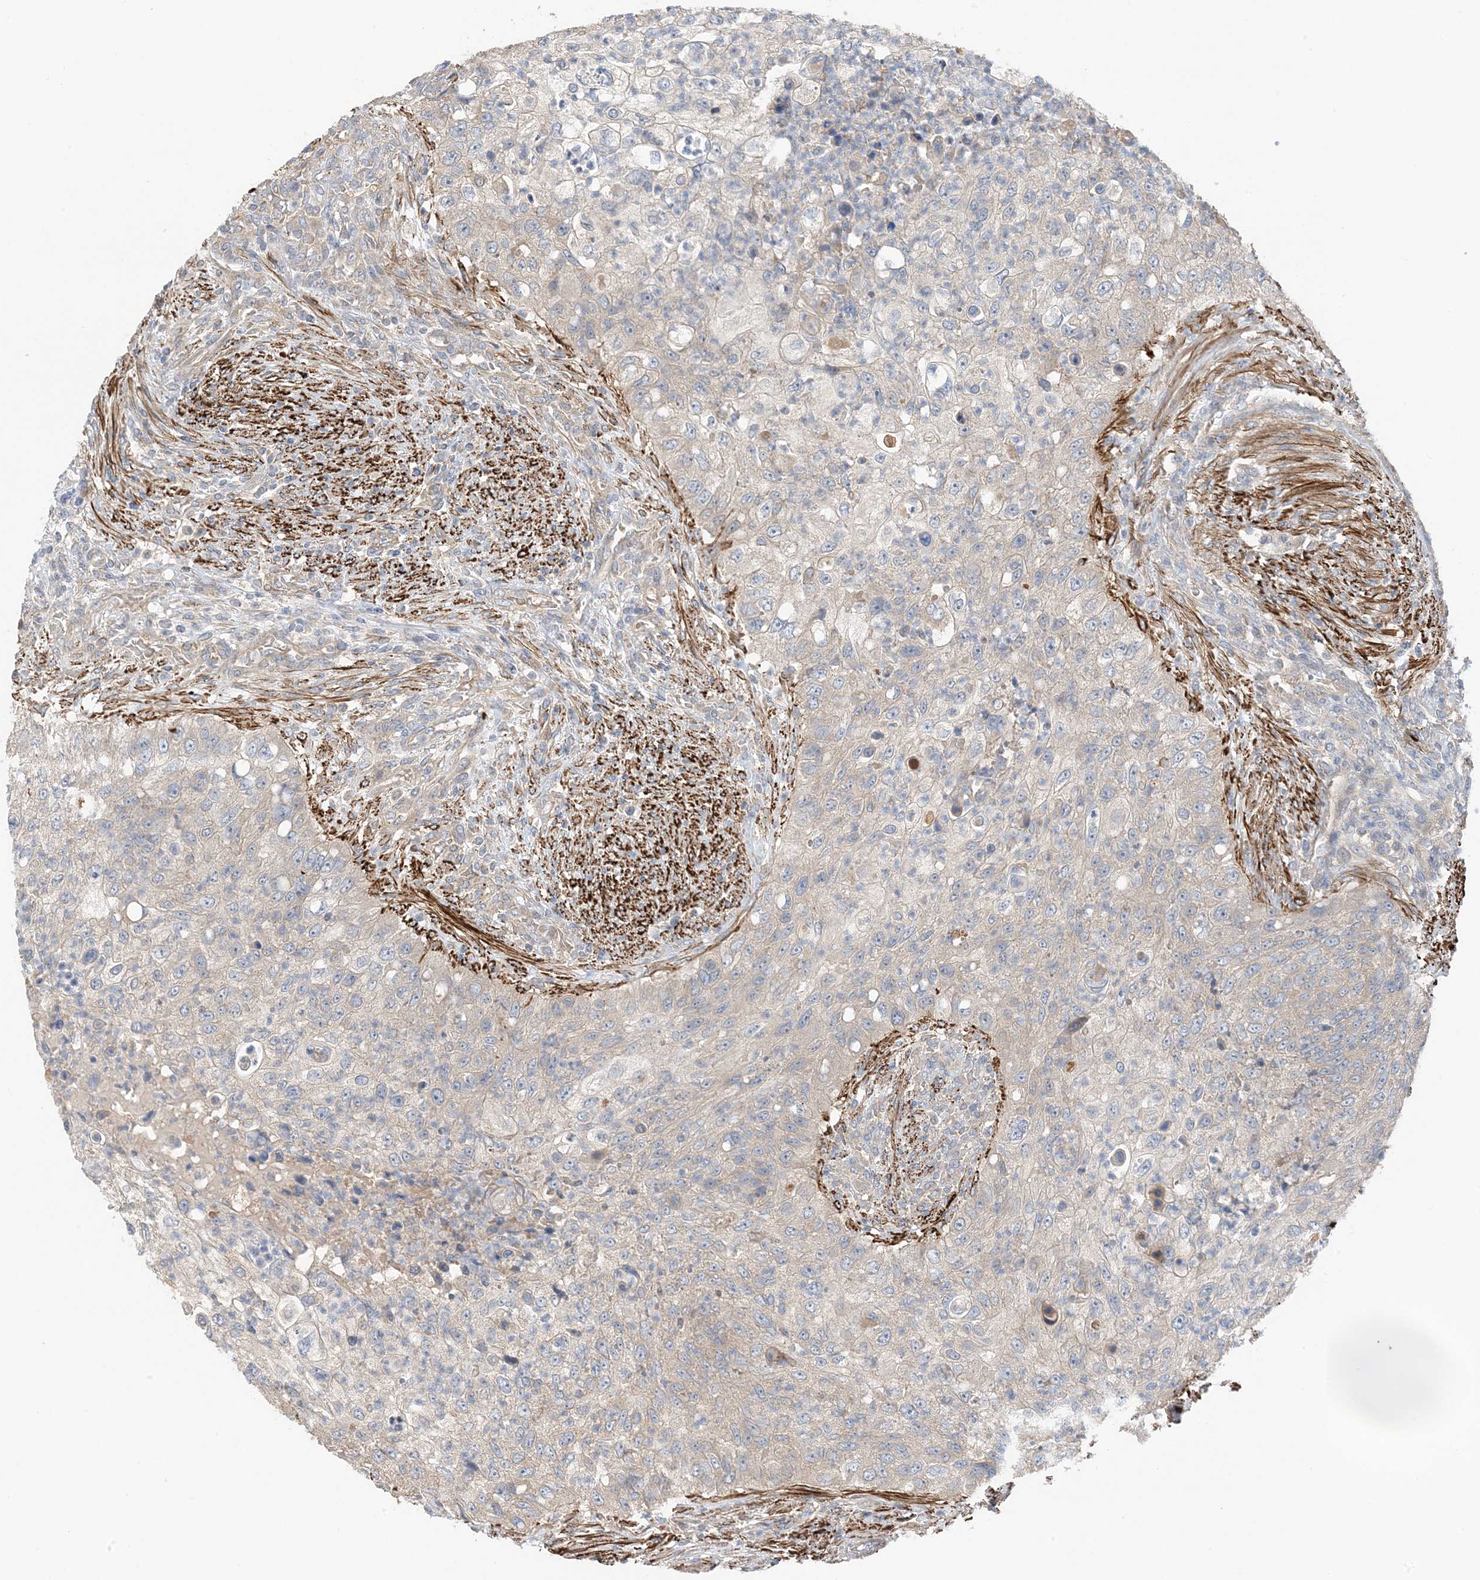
{"staining": {"intensity": "weak", "quantity": "25%-75%", "location": "cytoplasmic/membranous"}, "tissue": "urothelial cancer", "cell_type": "Tumor cells", "image_type": "cancer", "snomed": [{"axis": "morphology", "description": "Urothelial carcinoma, High grade"}, {"axis": "topography", "description": "Urinary bladder"}], "caption": "Immunohistochemical staining of human high-grade urothelial carcinoma shows low levels of weak cytoplasmic/membranous protein staining in about 25%-75% of tumor cells.", "gene": "KIFBP", "patient": {"sex": "female", "age": 60}}